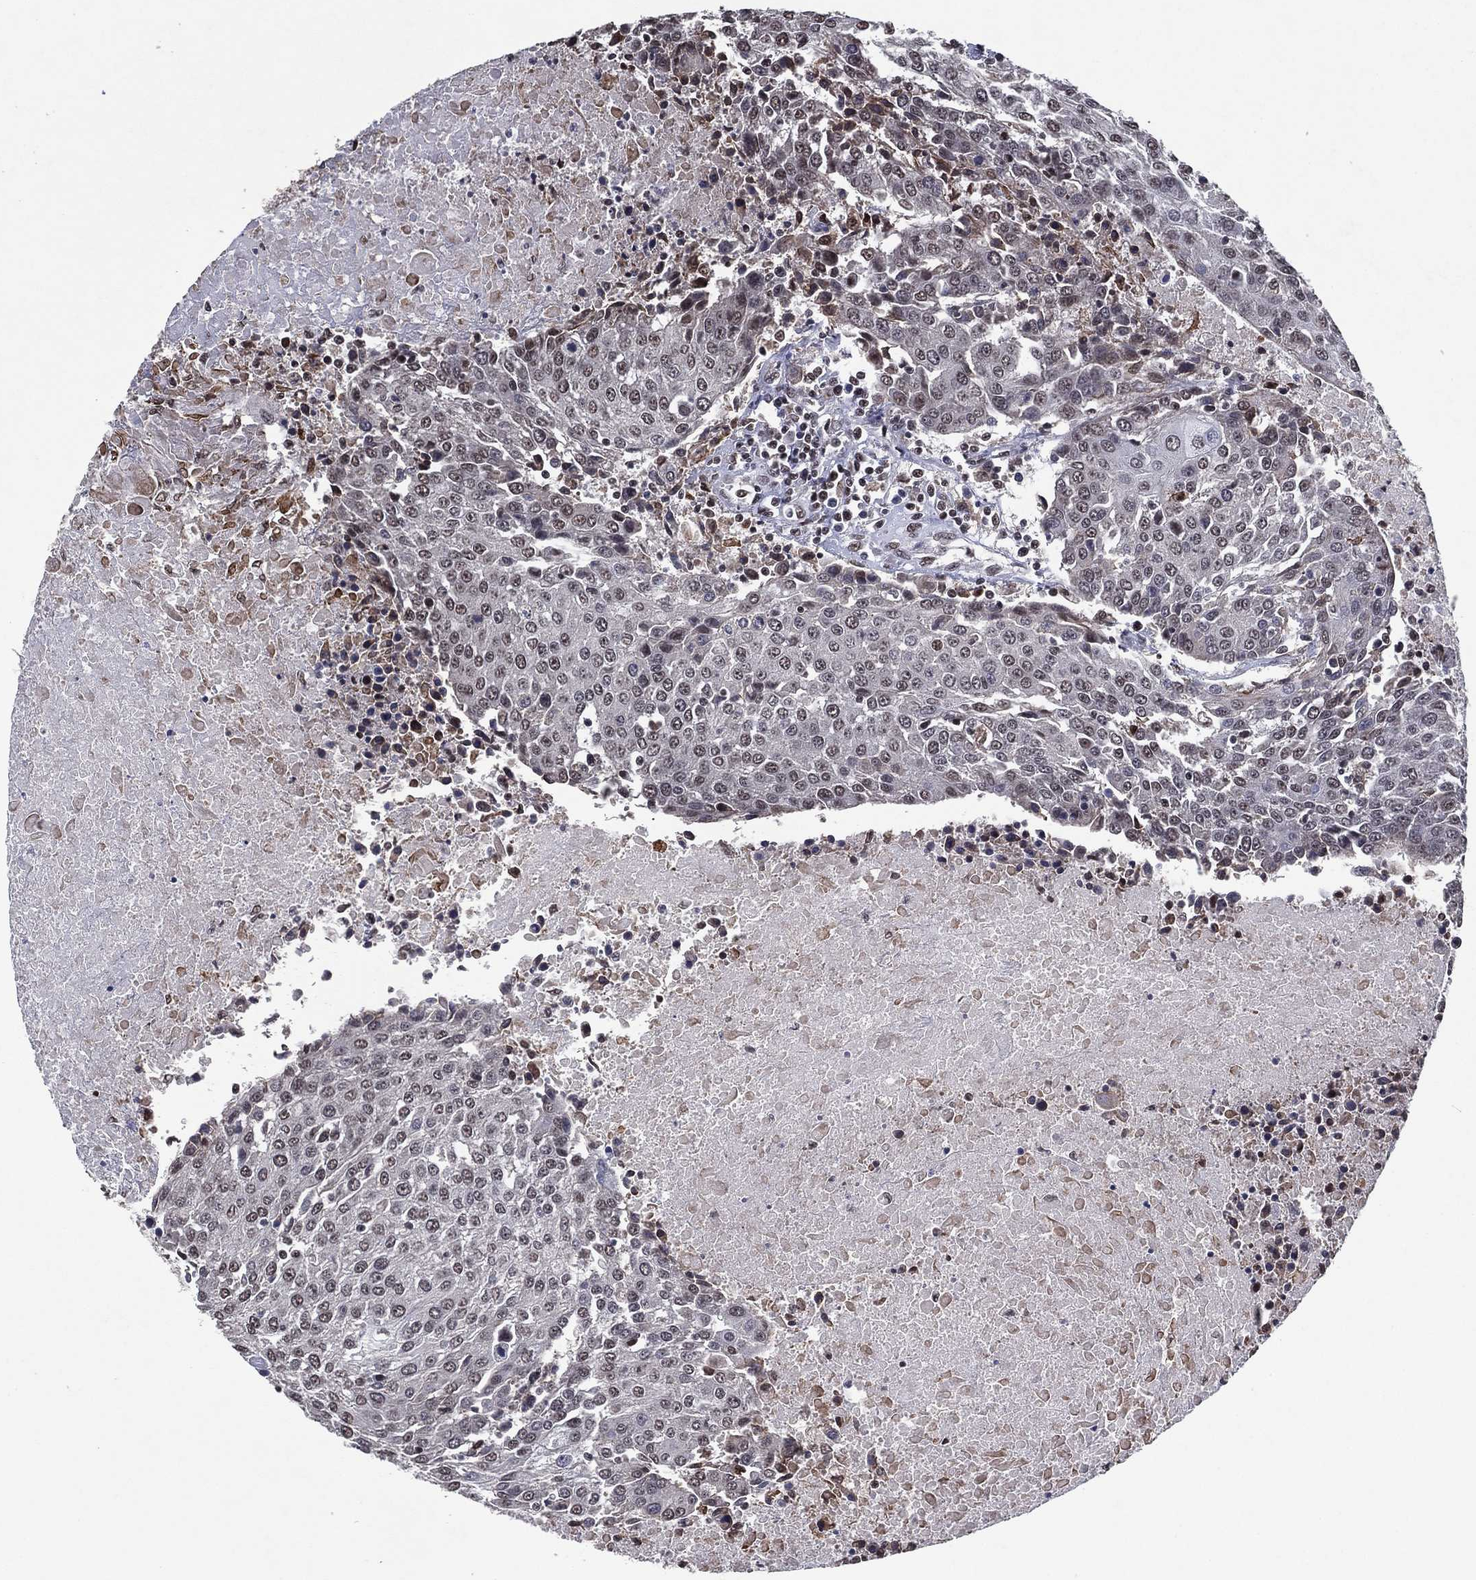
{"staining": {"intensity": "negative", "quantity": "none", "location": "none"}, "tissue": "urothelial cancer", "cell_type": "Tumor cells", "image_type": "cancer", "snomed": [{"axis": "morphology", "description": "Urothelial carcinoma, High grade"}, {"axis": "topography", "description": "Urinary bladder"}], "caption": "There is no significant expression in tumor cells of urothelial cancer.", "gene": "ZBTB42", "patient": {"sex": "female", "age": 85}}